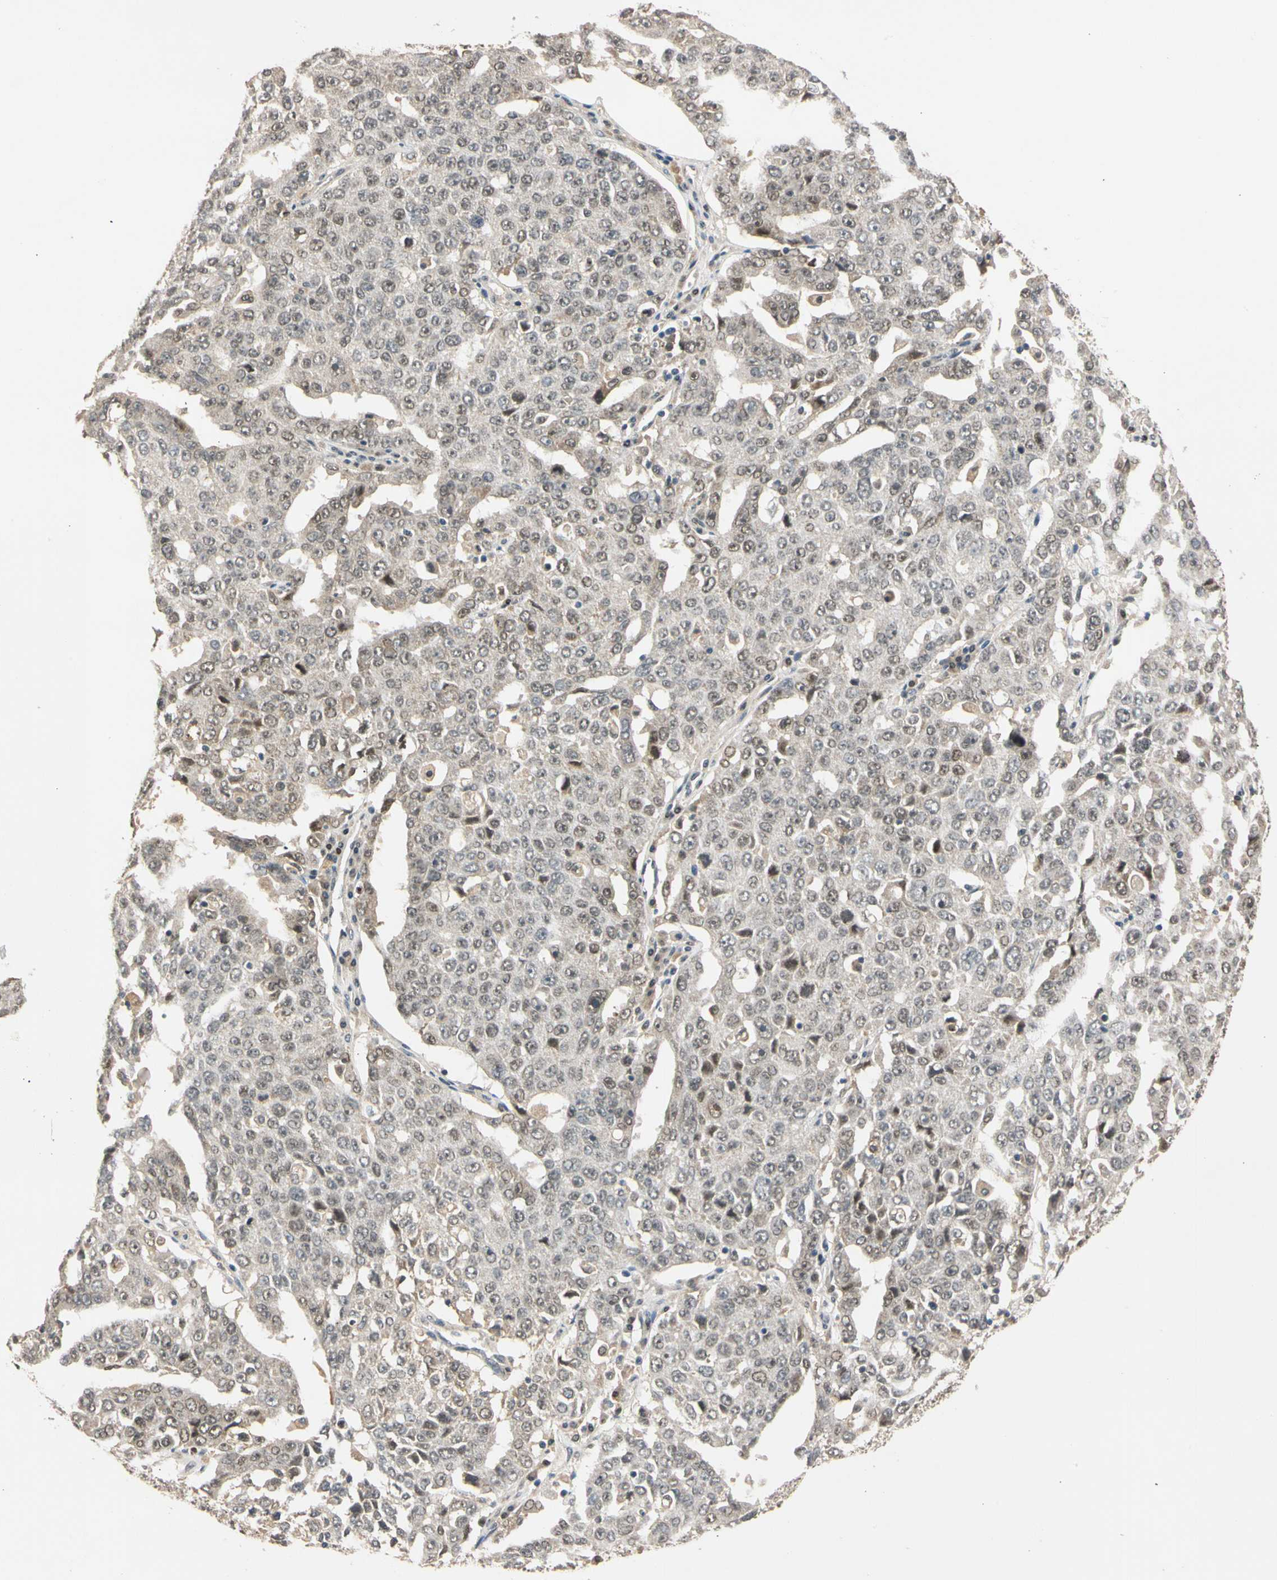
{"staining": {"intensity": "moderate", "quantity": "25%-75%", "location": "cytoplasmic/membranous,nuclear"}, "tissue": "ovarian cancer", "cell_type": "Tumor cells", "image_type": "cancer", "snomed": [{"axis": "morphology", "description": "Carcinoma, endometroid"}, {"axis": "topography", "description": "Ovary"}], "caption": "Ovarian cancer was stained to show a protein in brown. There is medium levels of moderate cytoplasmic/membranous and nuclear expression in about 25%-75% of tumor cells.", "gene": "RIOX2", "patient": {"sex": "female", "age": 62}}